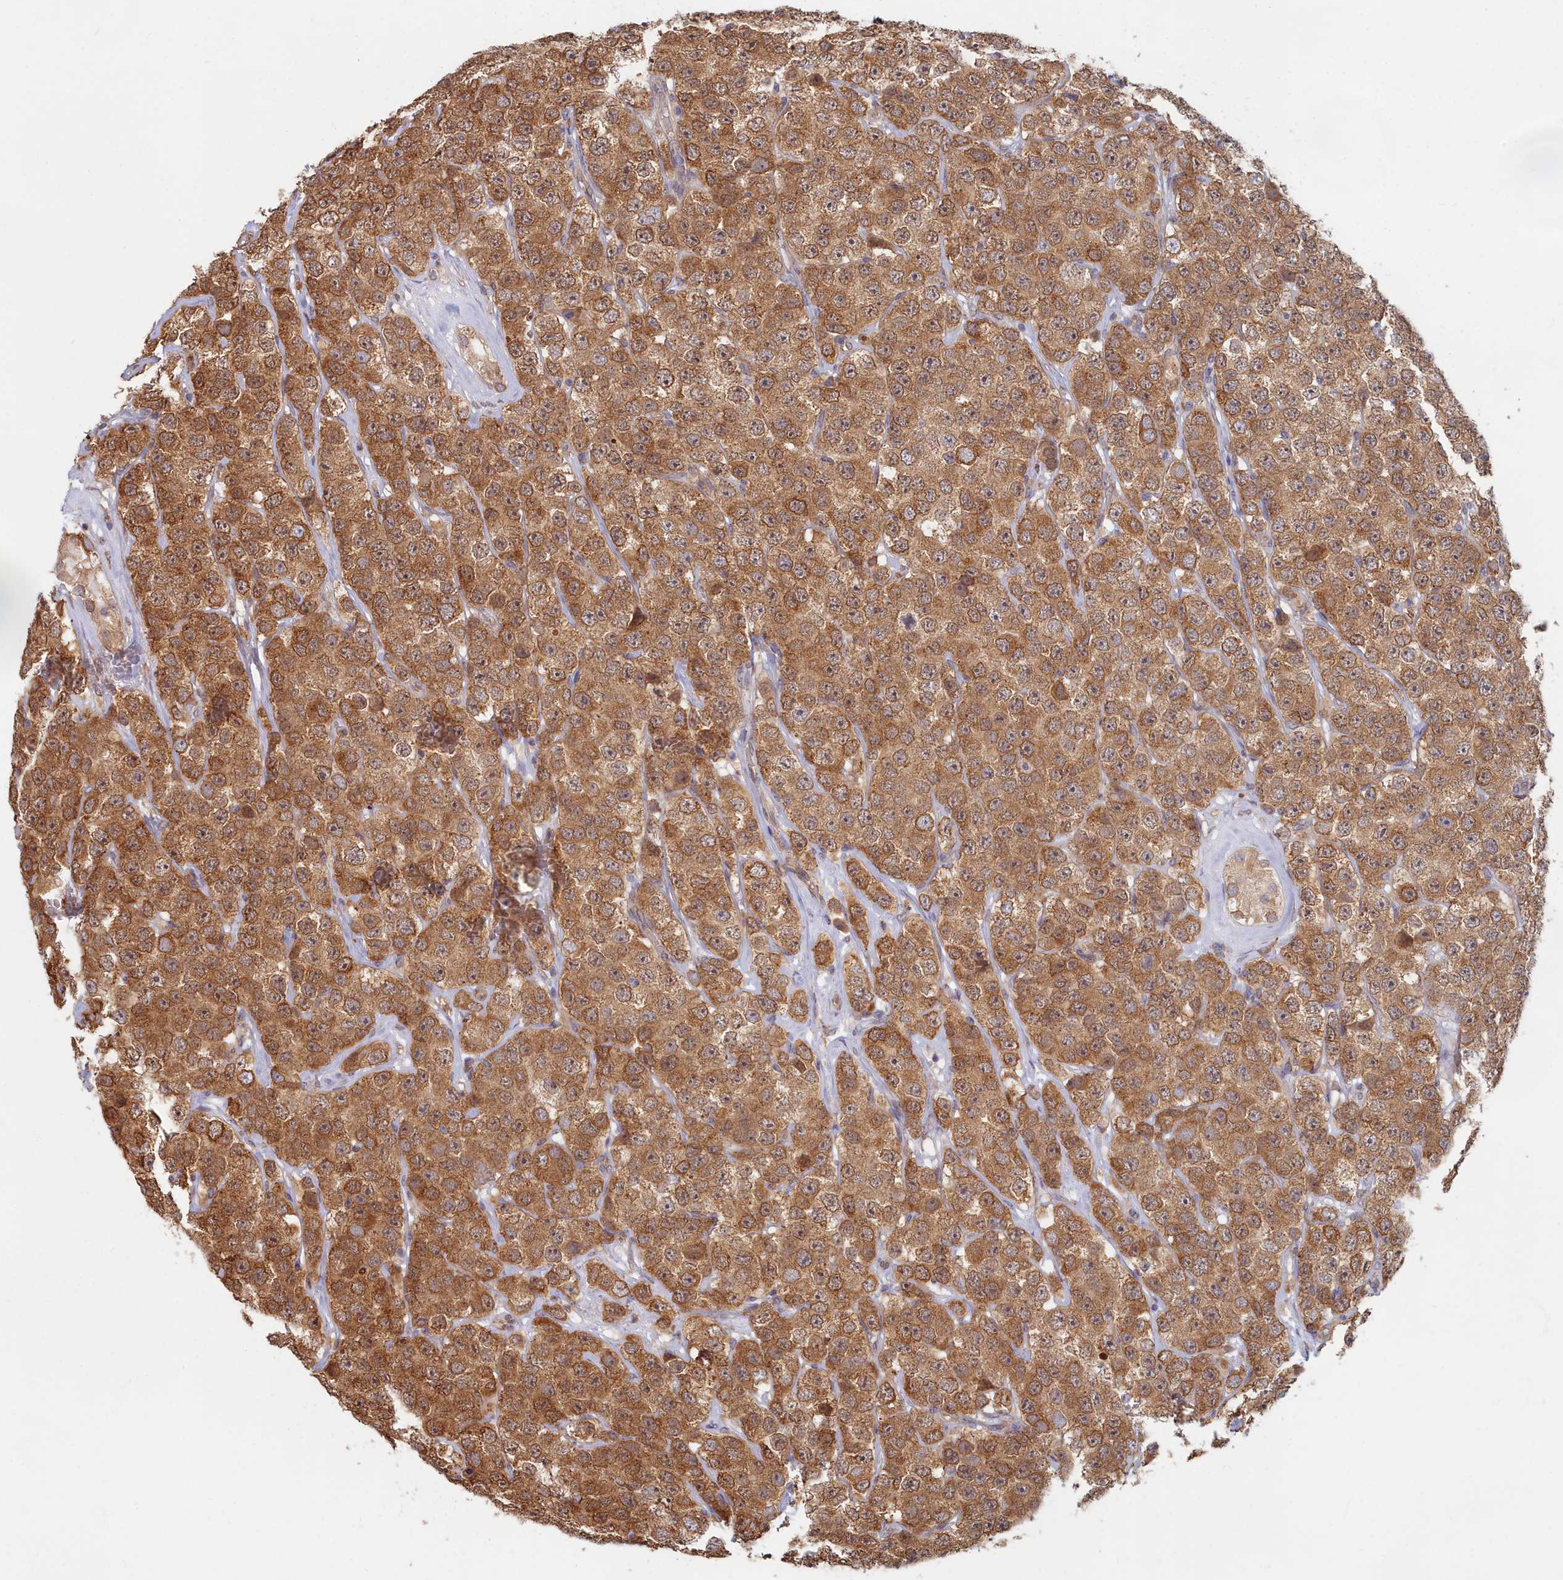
{"staining": {"intensity": "moderate", "quantity": ">75%", "location": "cytoplasmic/membranous,nuclear"}, "tissue": "testis cancer", "cell_type": "Tumor cells", "image_type": "cancer", "snomed": [{"axis": "morphology", "description": "Seminoma, NOS"}, {"axis": "topography", "description": "Testis"}], "caption": "Brown immunohistochemical staining in human testis cancer (seminoma) exhibits moderate cytoplasmic/membranous and nuclear positivity in approximately >75% of tumor cells.", "gene": "MAK16", "patient": {"sex": "male", "age": 28}}